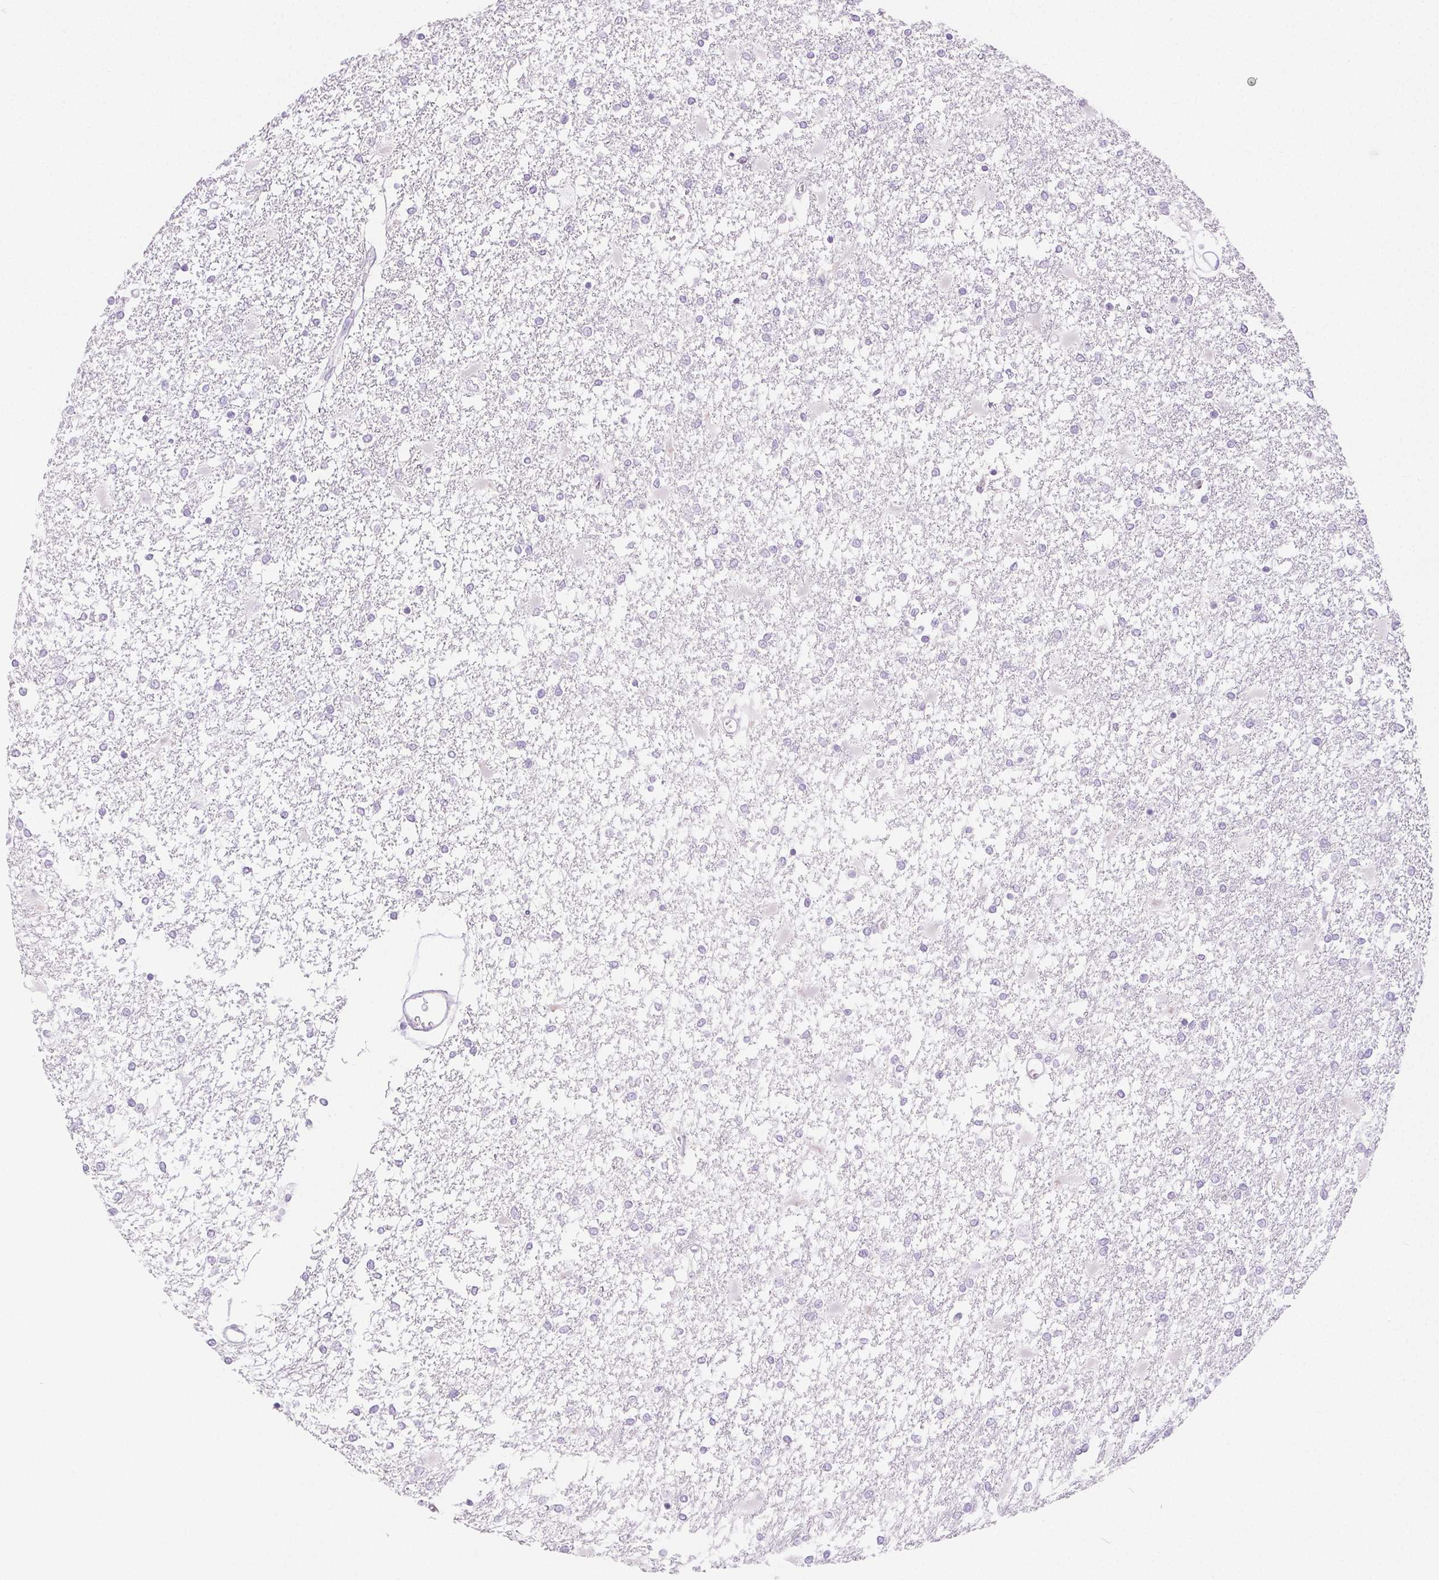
{"staining": {"intensity": "negative", "quantity": "none", "location": "none"}, "tissue": "glioma", "cell_type": "Tumor cells", "image_type": "cancer", "snomed": [{"axis": "morphology", "description": "Glioma, malignant, High grade"}, {"axis": "topography", "description": "Cerebral cortex"}], "caption": "Immunohistochemistry of human malignant glioma (high-grade) shows no expression in tumor cells.", "gene": "SPRR3", "patient": {"sex": "male", "age": 79}}